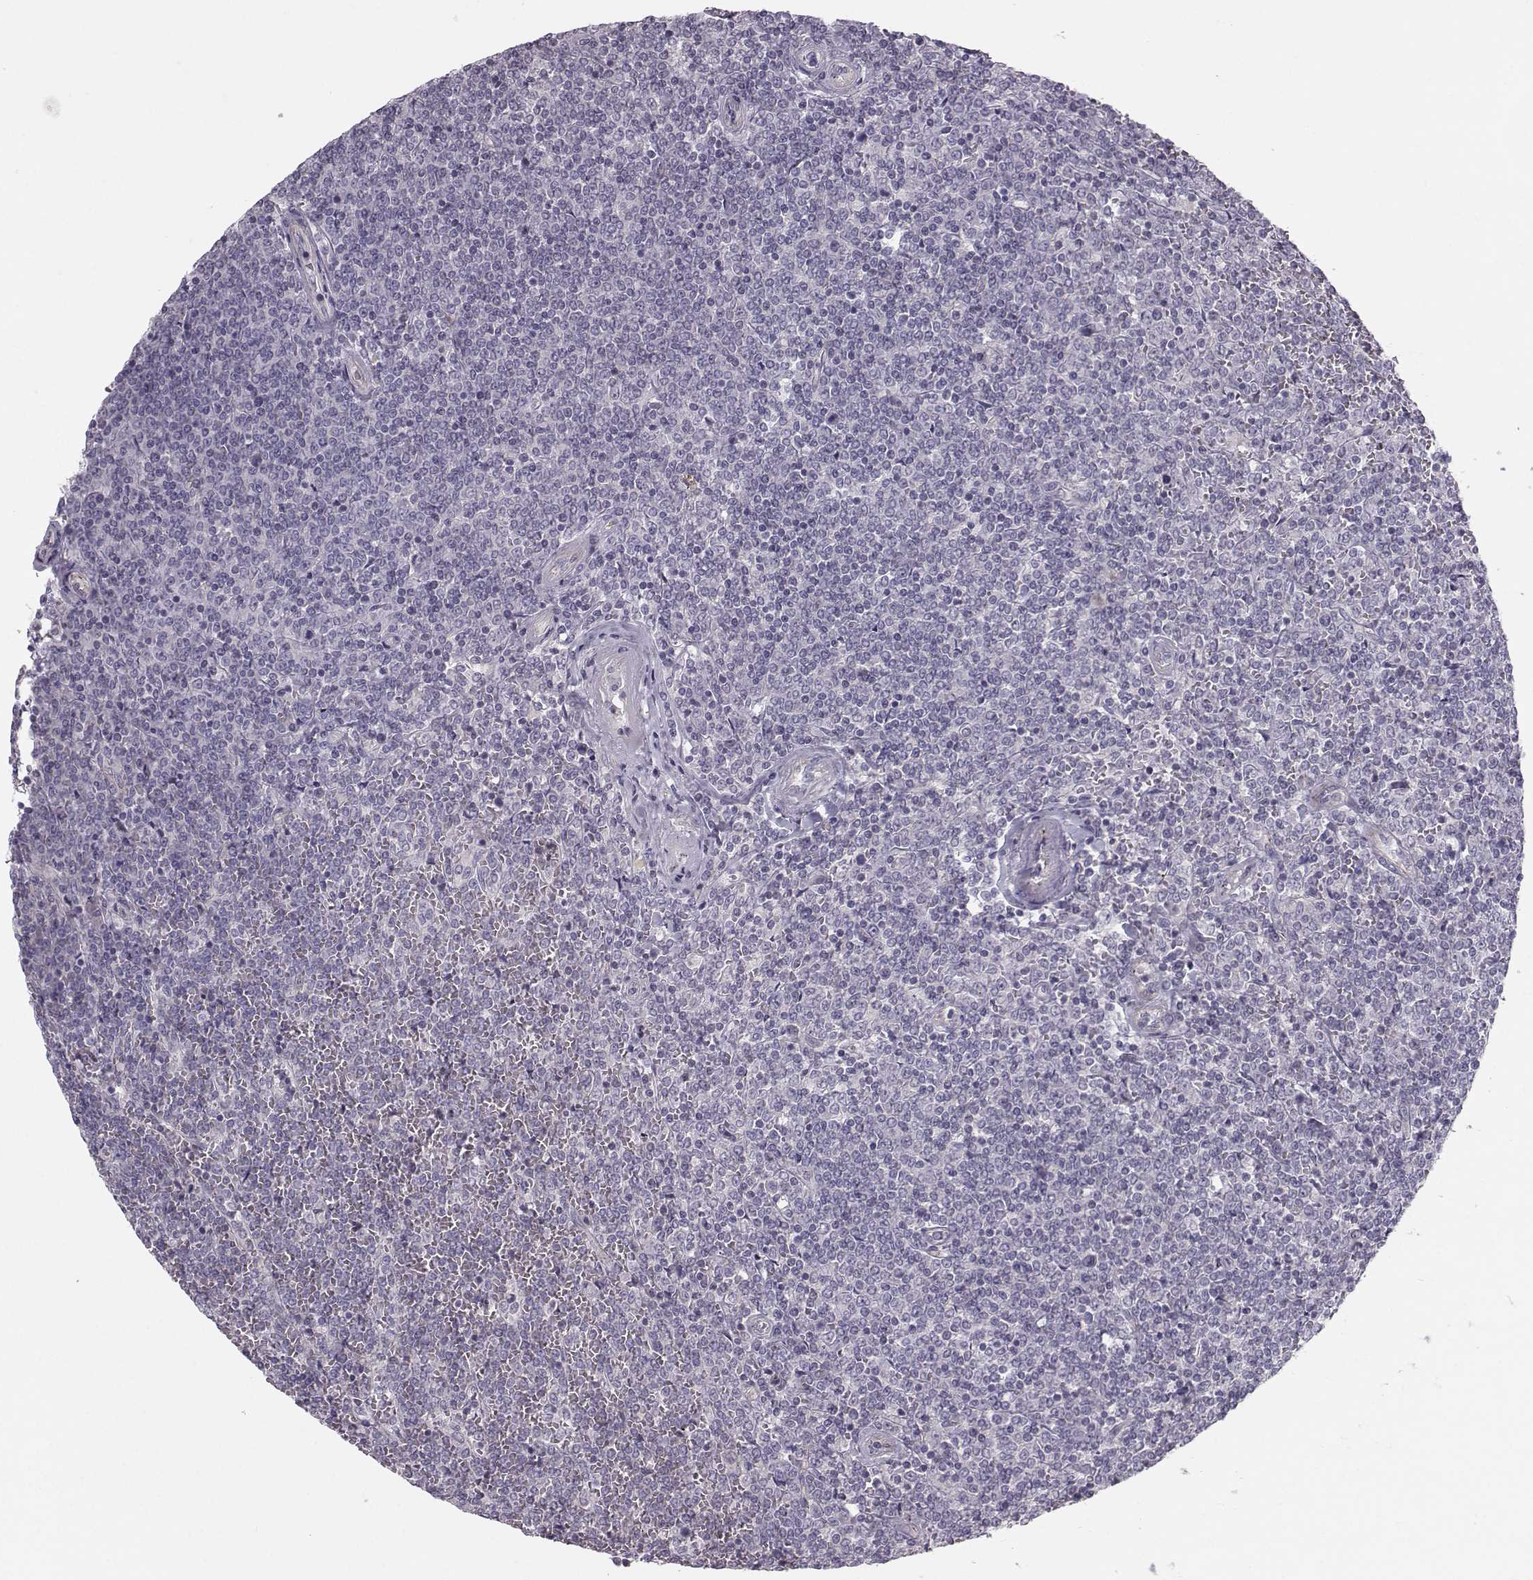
{"staining": {"intensity": "negative", "quantity": "none", "location": "none"}, "tissue": "lymphoma", "cell_type": "Tumor cells", "image_type": "cancer", "snomed": [{"axis": "morphology", "description": "Malignant lymphoma, non-Hodgkin's type, Low grade"}, {"axis": "topography", "description": "Spleen"}], "caption": "IHC histopathology image of human low-grade malignant lymphoma, non-Hodgkin's type stained for a protein (brown), which demonstrates no positivity in tumor cells.", "gene": "MAST1", "patient": {"sex": "female", "age": 19}}